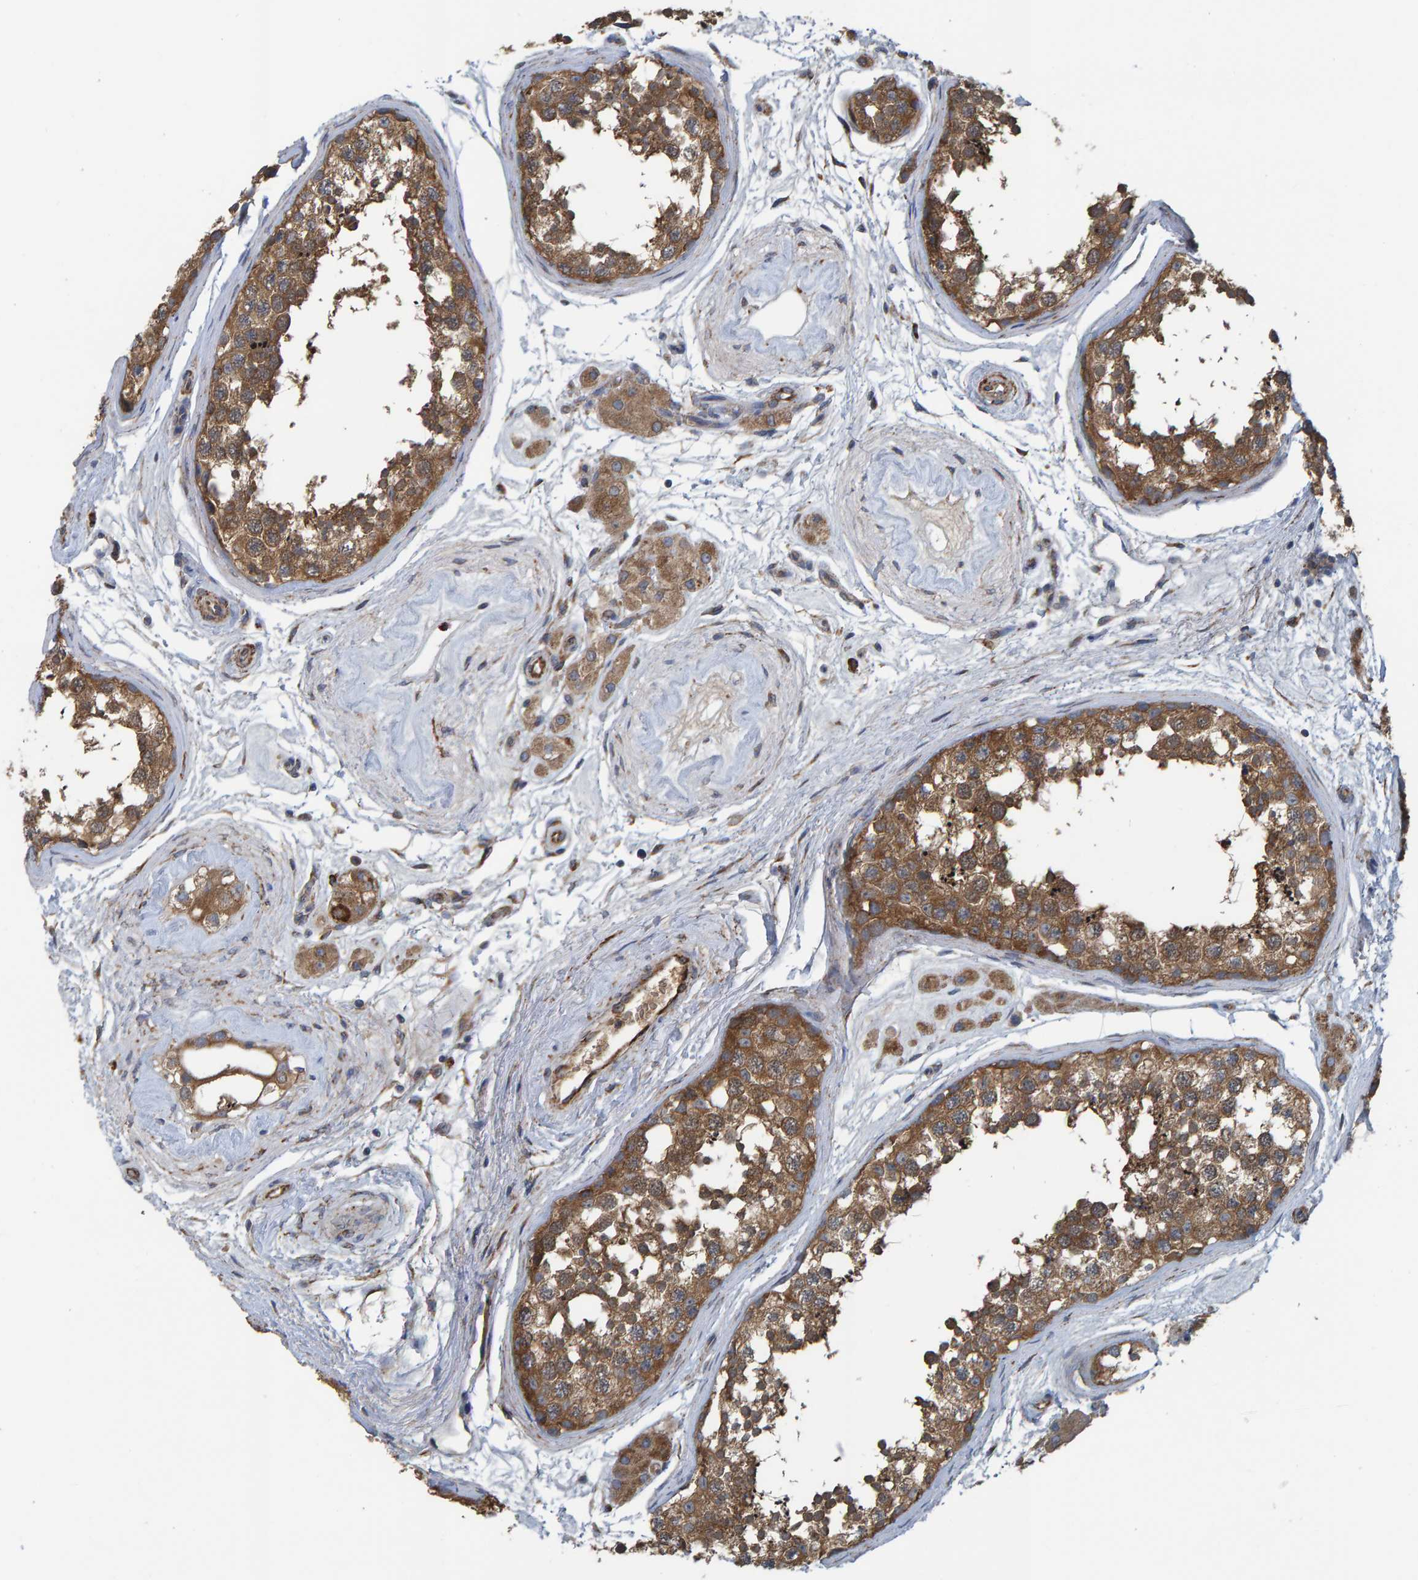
{"staining": {"intensity": "moderate", "quantity": ">75%", "location": "cytoplasmic/membranous"}, "tissue": "testis", "cell_type": "Cells in seminiferous ducts", "image_type": "normal", "snomed": [{"axis": "morphology", "description": "Normal tissue, NOS"}, {"axis": "topography", "description": "Testis"}], "caption": "The photomicrograph exhibits a brown stain indicating the presence of a protein in the cytoplasmic/membranous of cells in seminiferous ducts in testis.", "gene": "LRSAM1", "patient": {"sex": "male", "age": 56}}